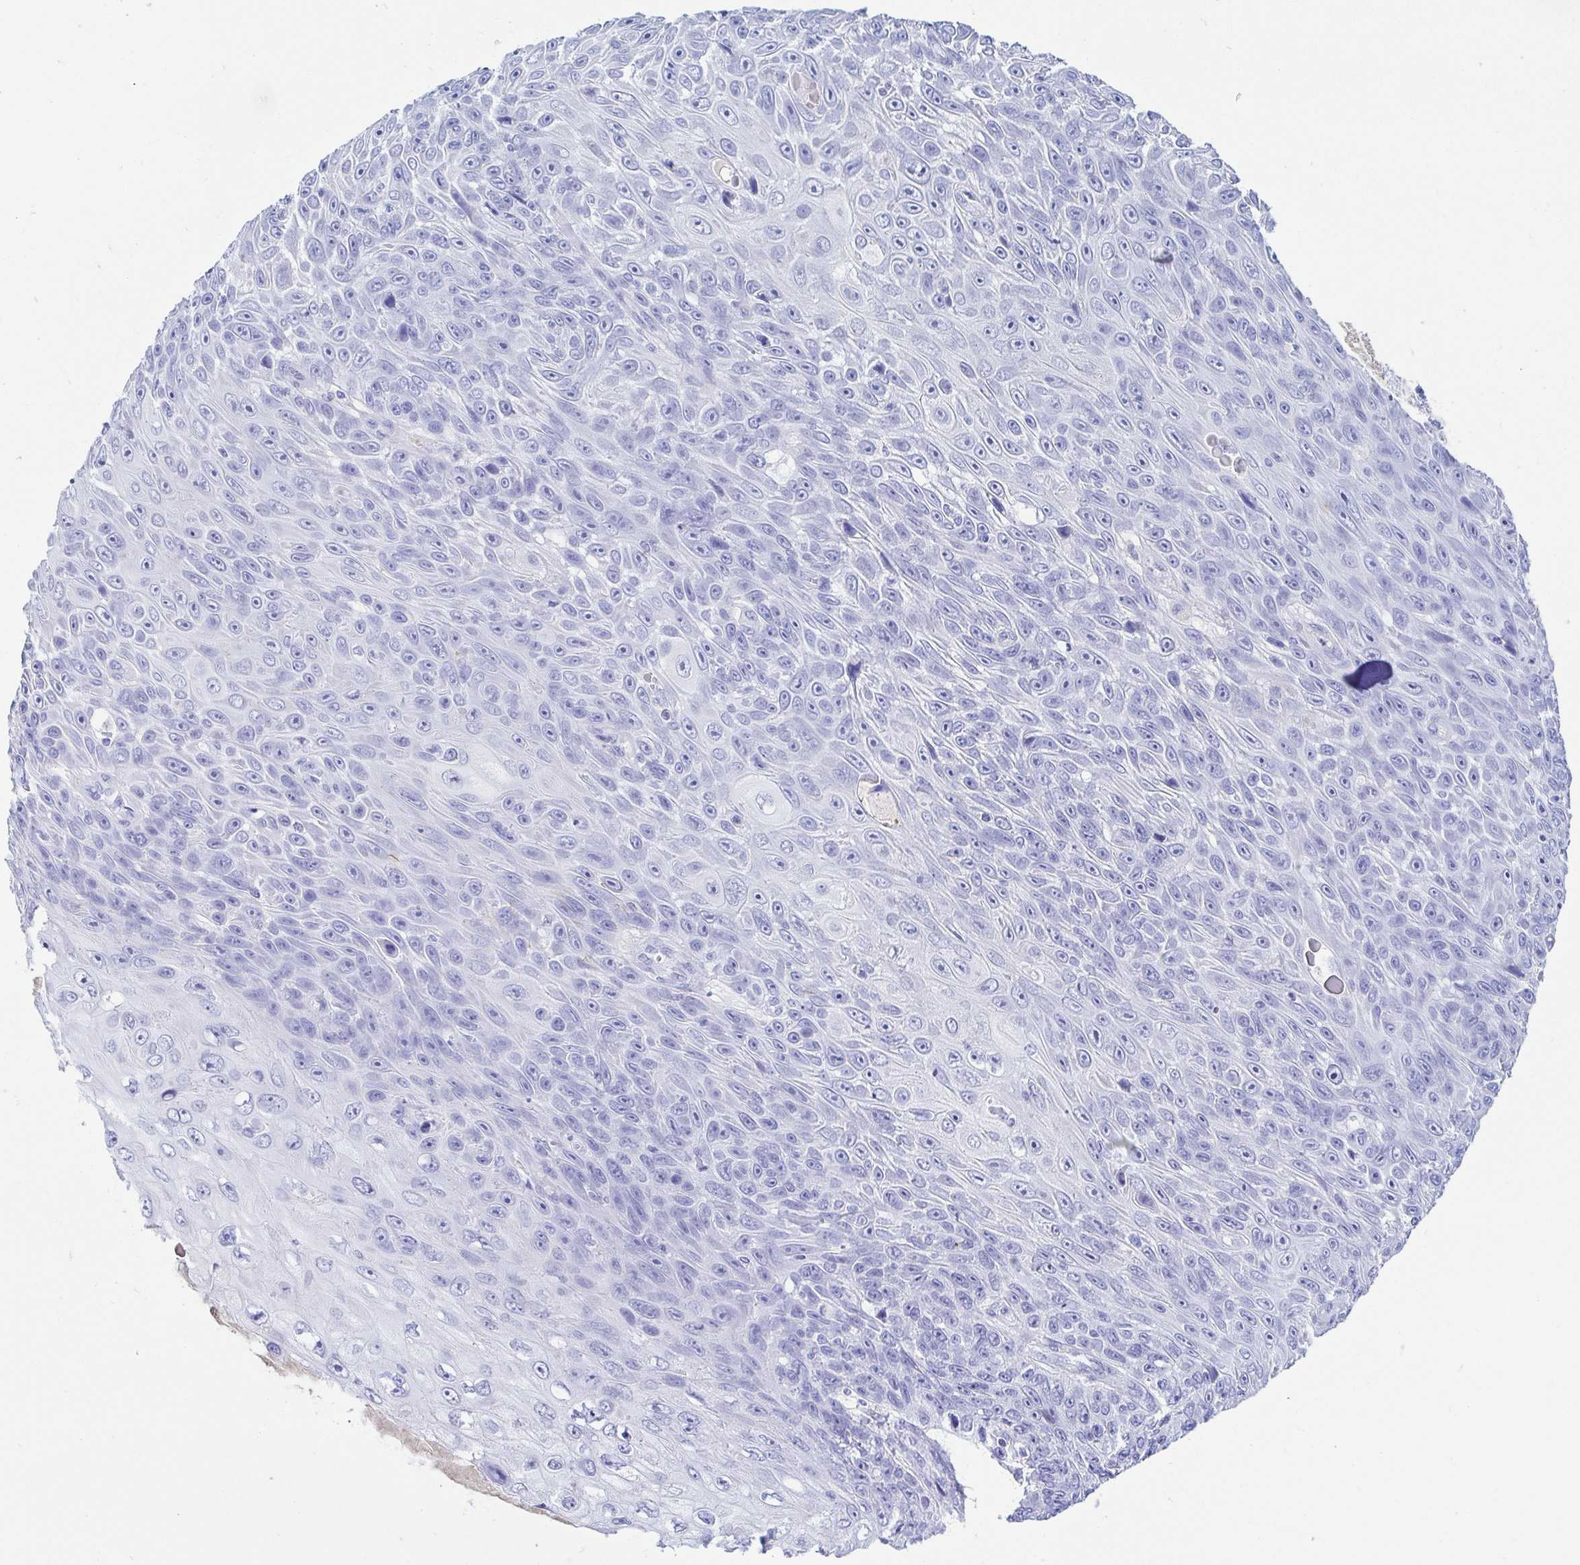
{"staining": {"intensity": "weak", "quantity": "<25%", "location": "nuclear"}, "tissue": "skin cancer", "cell_type": "Tumor cells", "image_type": "cancer", "snomed": [{"axis": "morphology", "description": "Squamous cell carcinoma, NOS"}, {"axis": "topography", "description": "Skin"}], "caption": "Skin cancer (squamous cell carcinoma) stained for a protein using immunohistochemistry shows no expression tumor cells.", "gene": "GKN1", "patient": {"sex": "male", "age": 82}}